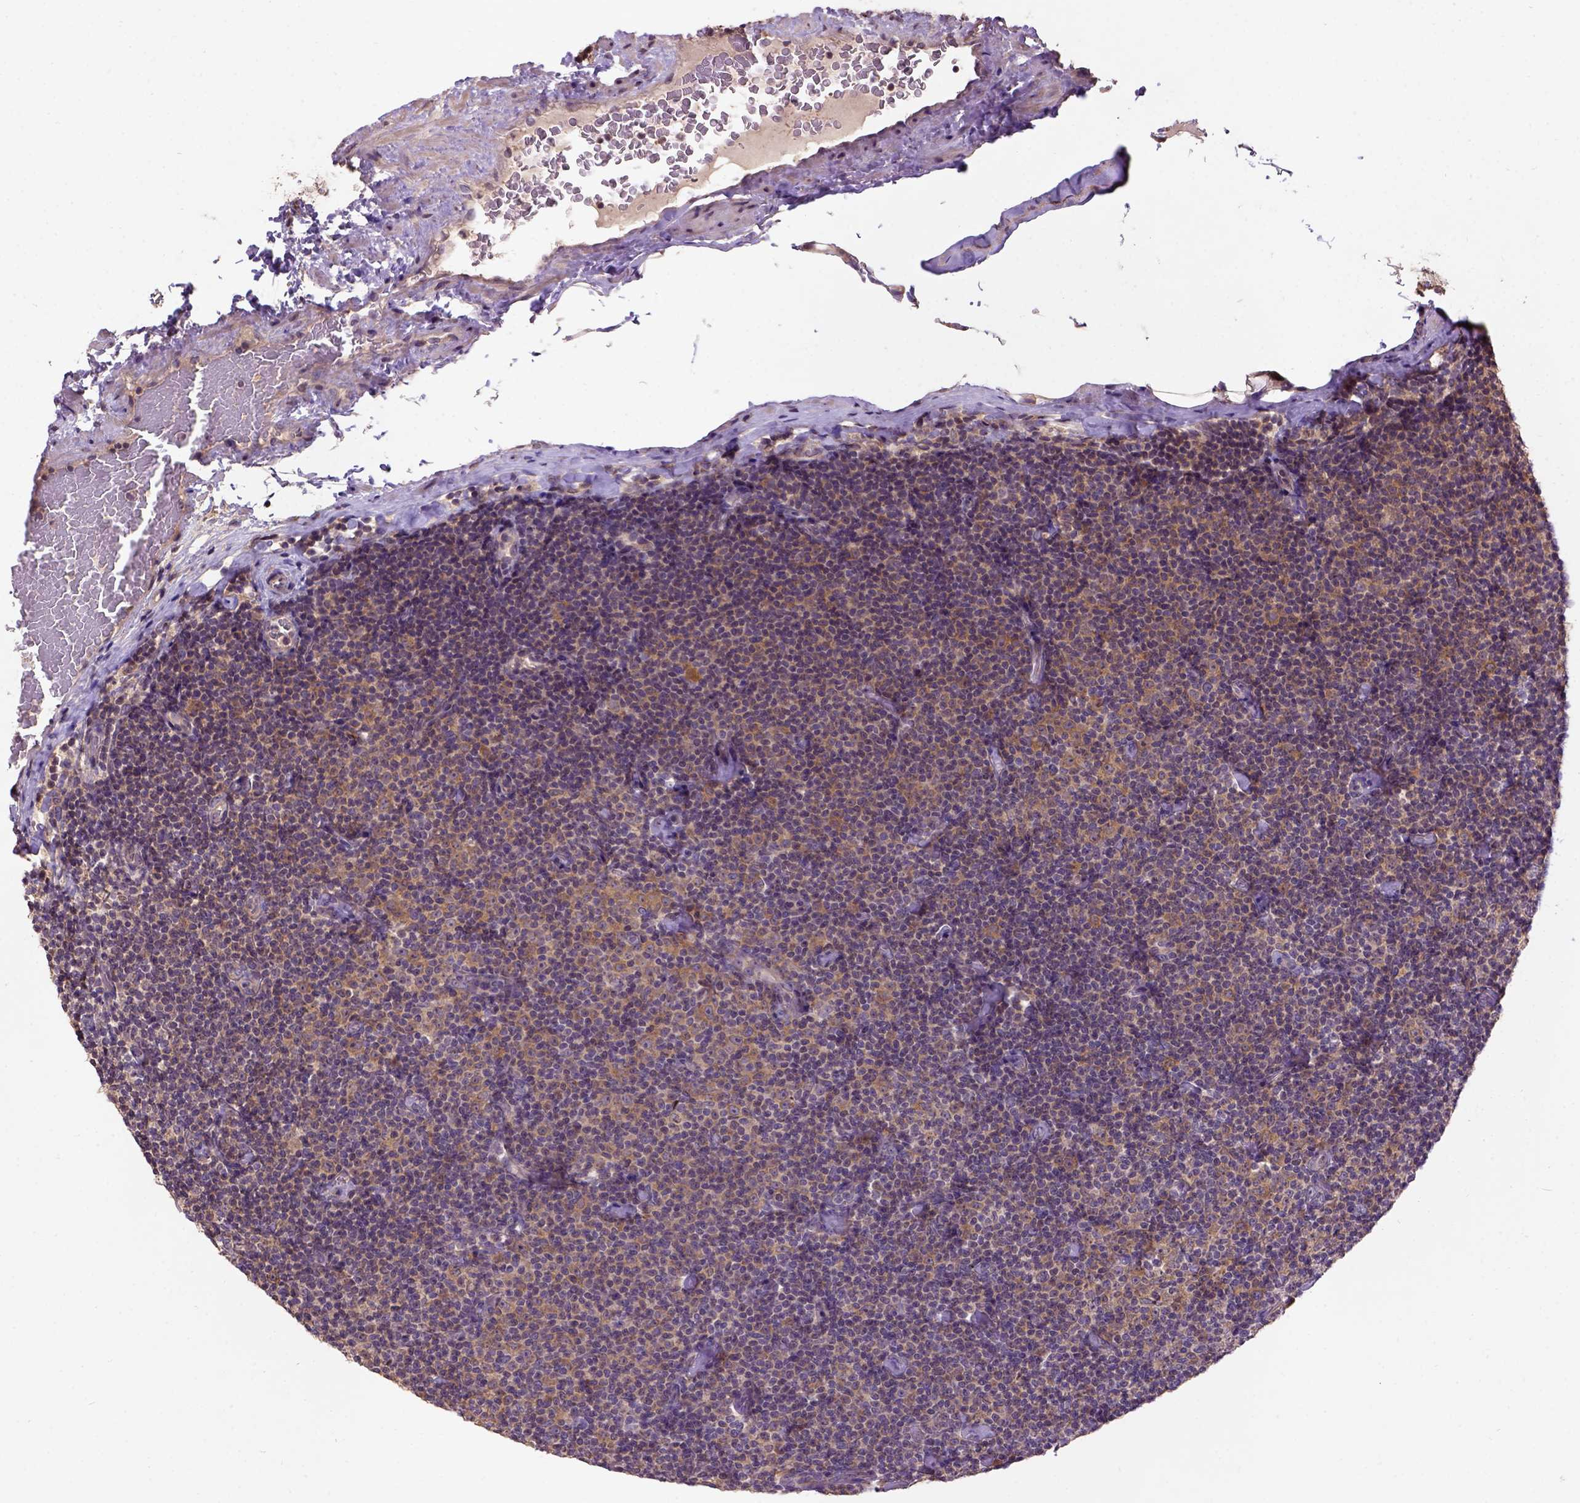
{"staining": {"intensity": "moderate", "quantity": ">75%", "location": "cytoplasmic/membranous"}, "tissue": "lymphoma", "cell_type": "Tumor cells", "image_type": "cancer", "snomed": [{"axis": "morphology", "description": "Malignant lymphoma, non-Hodgkin's type, Low grade"}, {"axis": "topography", "description": "Lymph node"}], "caption": "Protein staining displays moderate cytoplasmic/membranous positivity in approximately >75% of tumor cells in low-grade malignant lymphoma, non-Hodgkin's type.", "gene": "KBTBD8", "patient": {"sex": "male", "age": 81}}